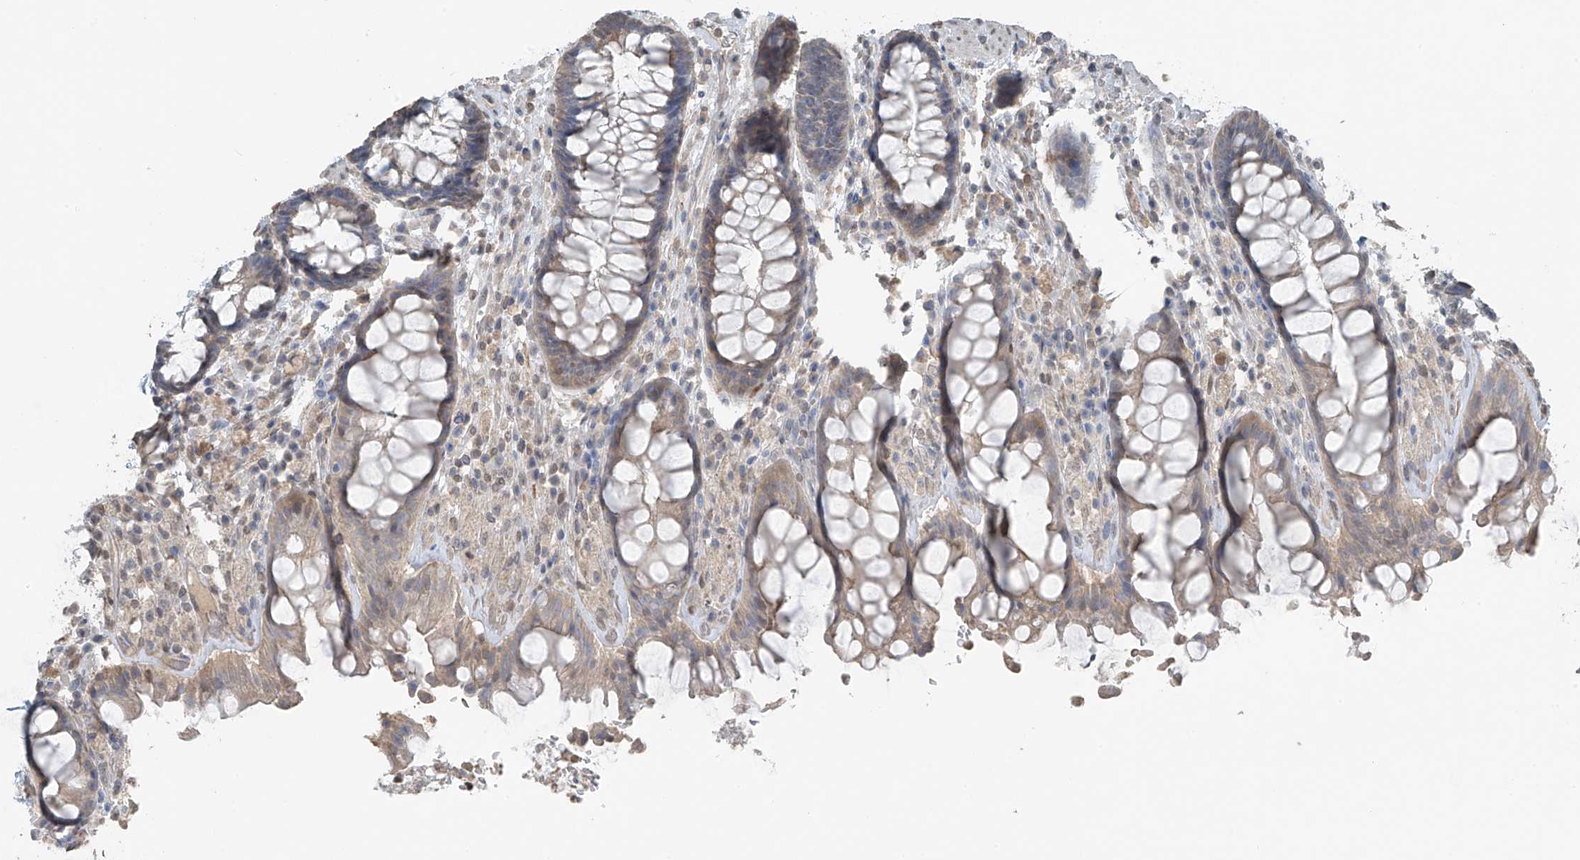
{"staining": {"intensity": "weak", "quantity": ">75%", "location": "cytoplasmic/membranous"}, "tissue": "rectum", "cell_type": "Glandular cells", "image_type": "normal", "snomed": [{"axis": "morphology", "description": "Normal tissue, NOS"}, {"axis": "topography", "description": "Rectum"}], "caption": "Protein analysis of normal rectum reveals weak cytoplasmic/membranous positivity in about >75% of glandular cells. (DAB = brown stain, brightfield microscopy at high magnification).", "gene": "HOXA11", "patient": {"sex": "male", "age": 64}}